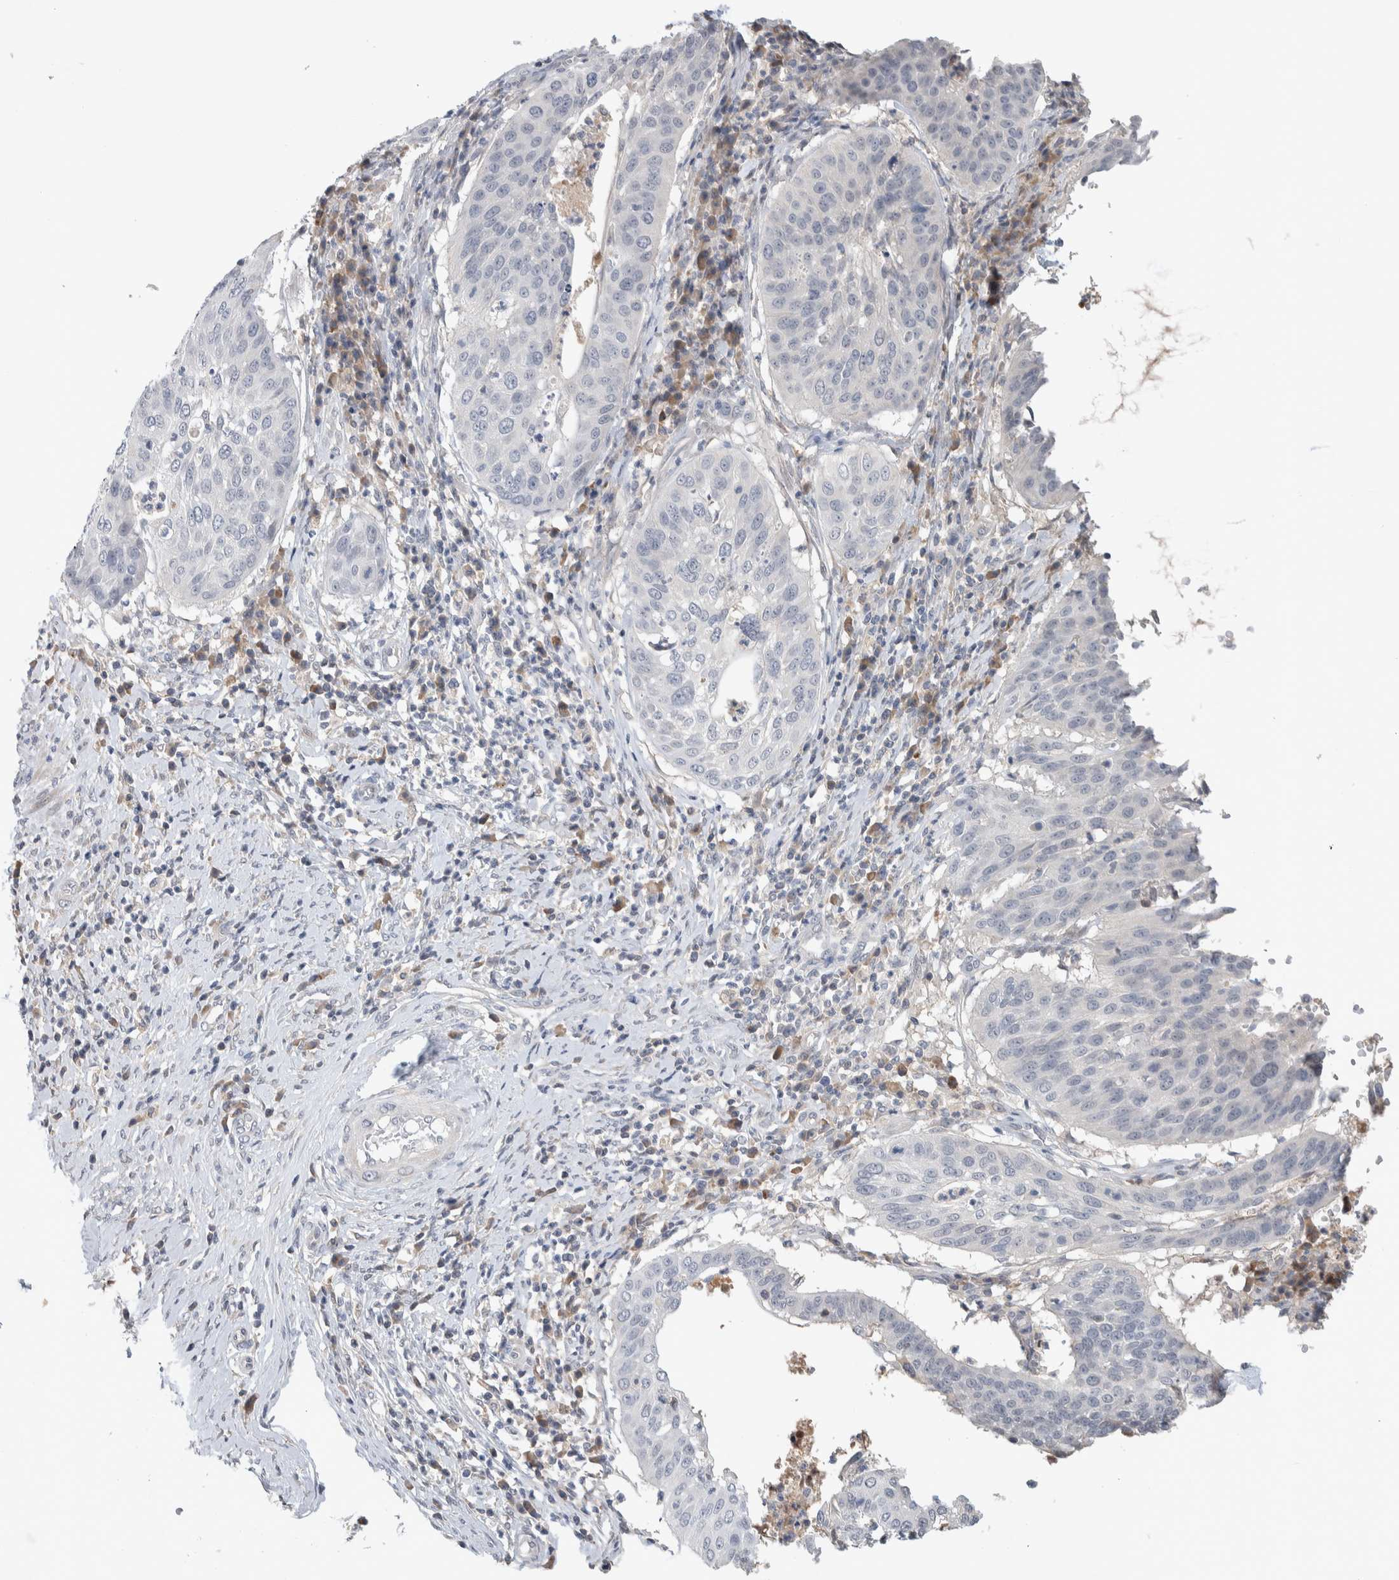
{"staining": {"intensity": "negative", "quantity": "none", "location": "none"}, "tissue": "cervical cancer", "cell_type": "Tumor cells", "image_type": "cancer", "snomed": [{"axis": "morphology", "description": "Normal tissue, NOS"}, {"axis": "morphology", "description": "Squamous cell carcinoma, NOS"}, {"axis": "topography", "description": "Cervix"}], "caption": "A photomicrograph of cervical cancer (squamous cell carcinoma) stained for a protein reveals no brown staining in tumor cells. The staining is performed using DAB (3,3'-diaminobenzidine) brown chromogen with nuclei counter-stained in using hematoxylin.", "gene": "DEPTOR", "patient": {"sex": "female", "age": 39}}